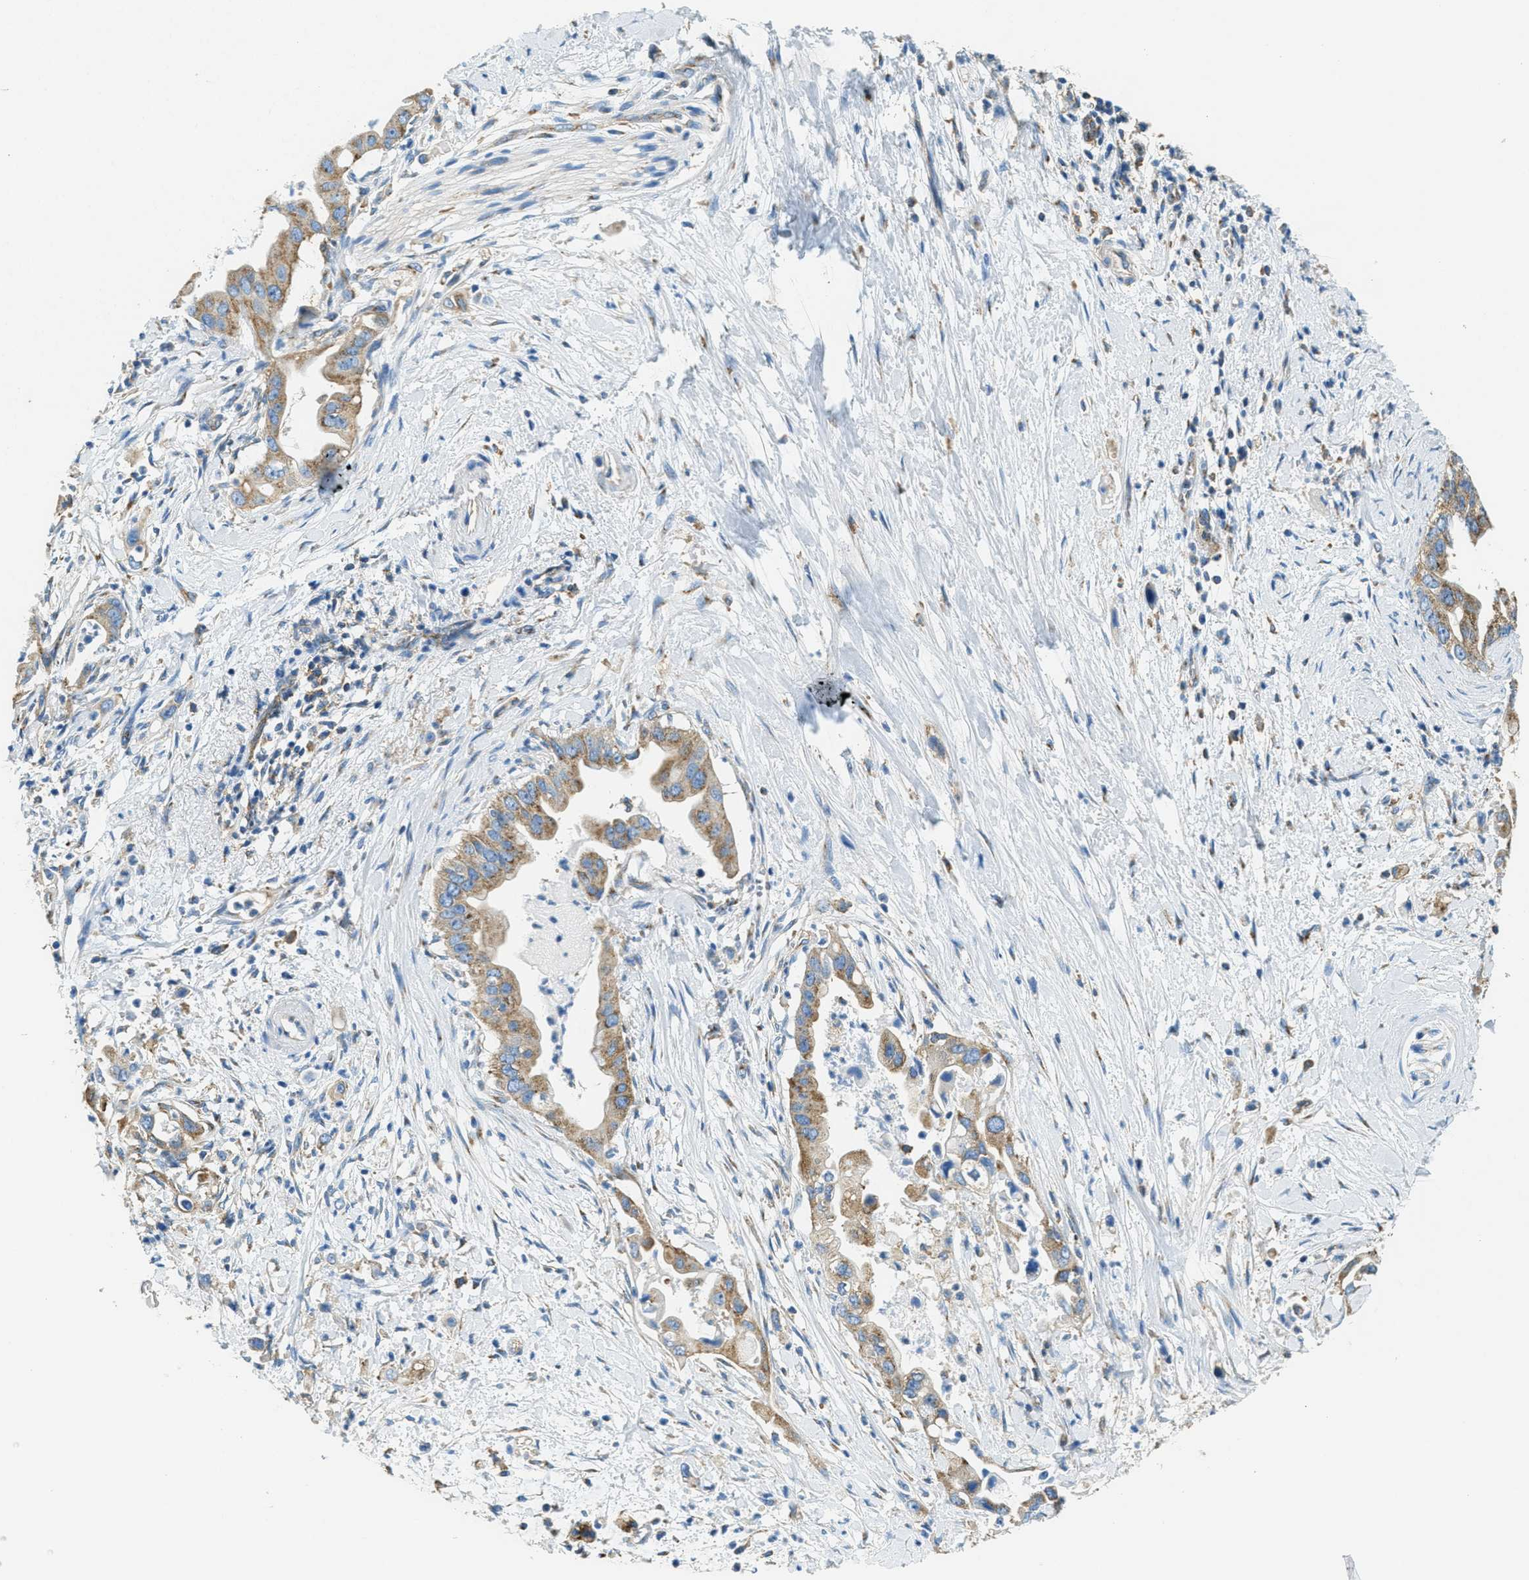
{"staining": {"intensity": "moderate", "quantity": ">75%", "location": "cytoplasmic/membranous"}, "tissue": "pancreatic cancer", "cell_type": "Tumor cells", "image_type": "cancer", "snomed": [{"axis": "morphology", "description": "Adenocarcinoma, NOS"}, {"axis": "topography", "description": "Pancreas"}], "caption": "The image shows a brown stain indicating the presence of a protein in the cytoplasmic/membranous of tumor cells in pancreatic cancer (adenocarcinoma).", "gene": "AP2B1", "patient": {"sex": "male", "age": 55}}